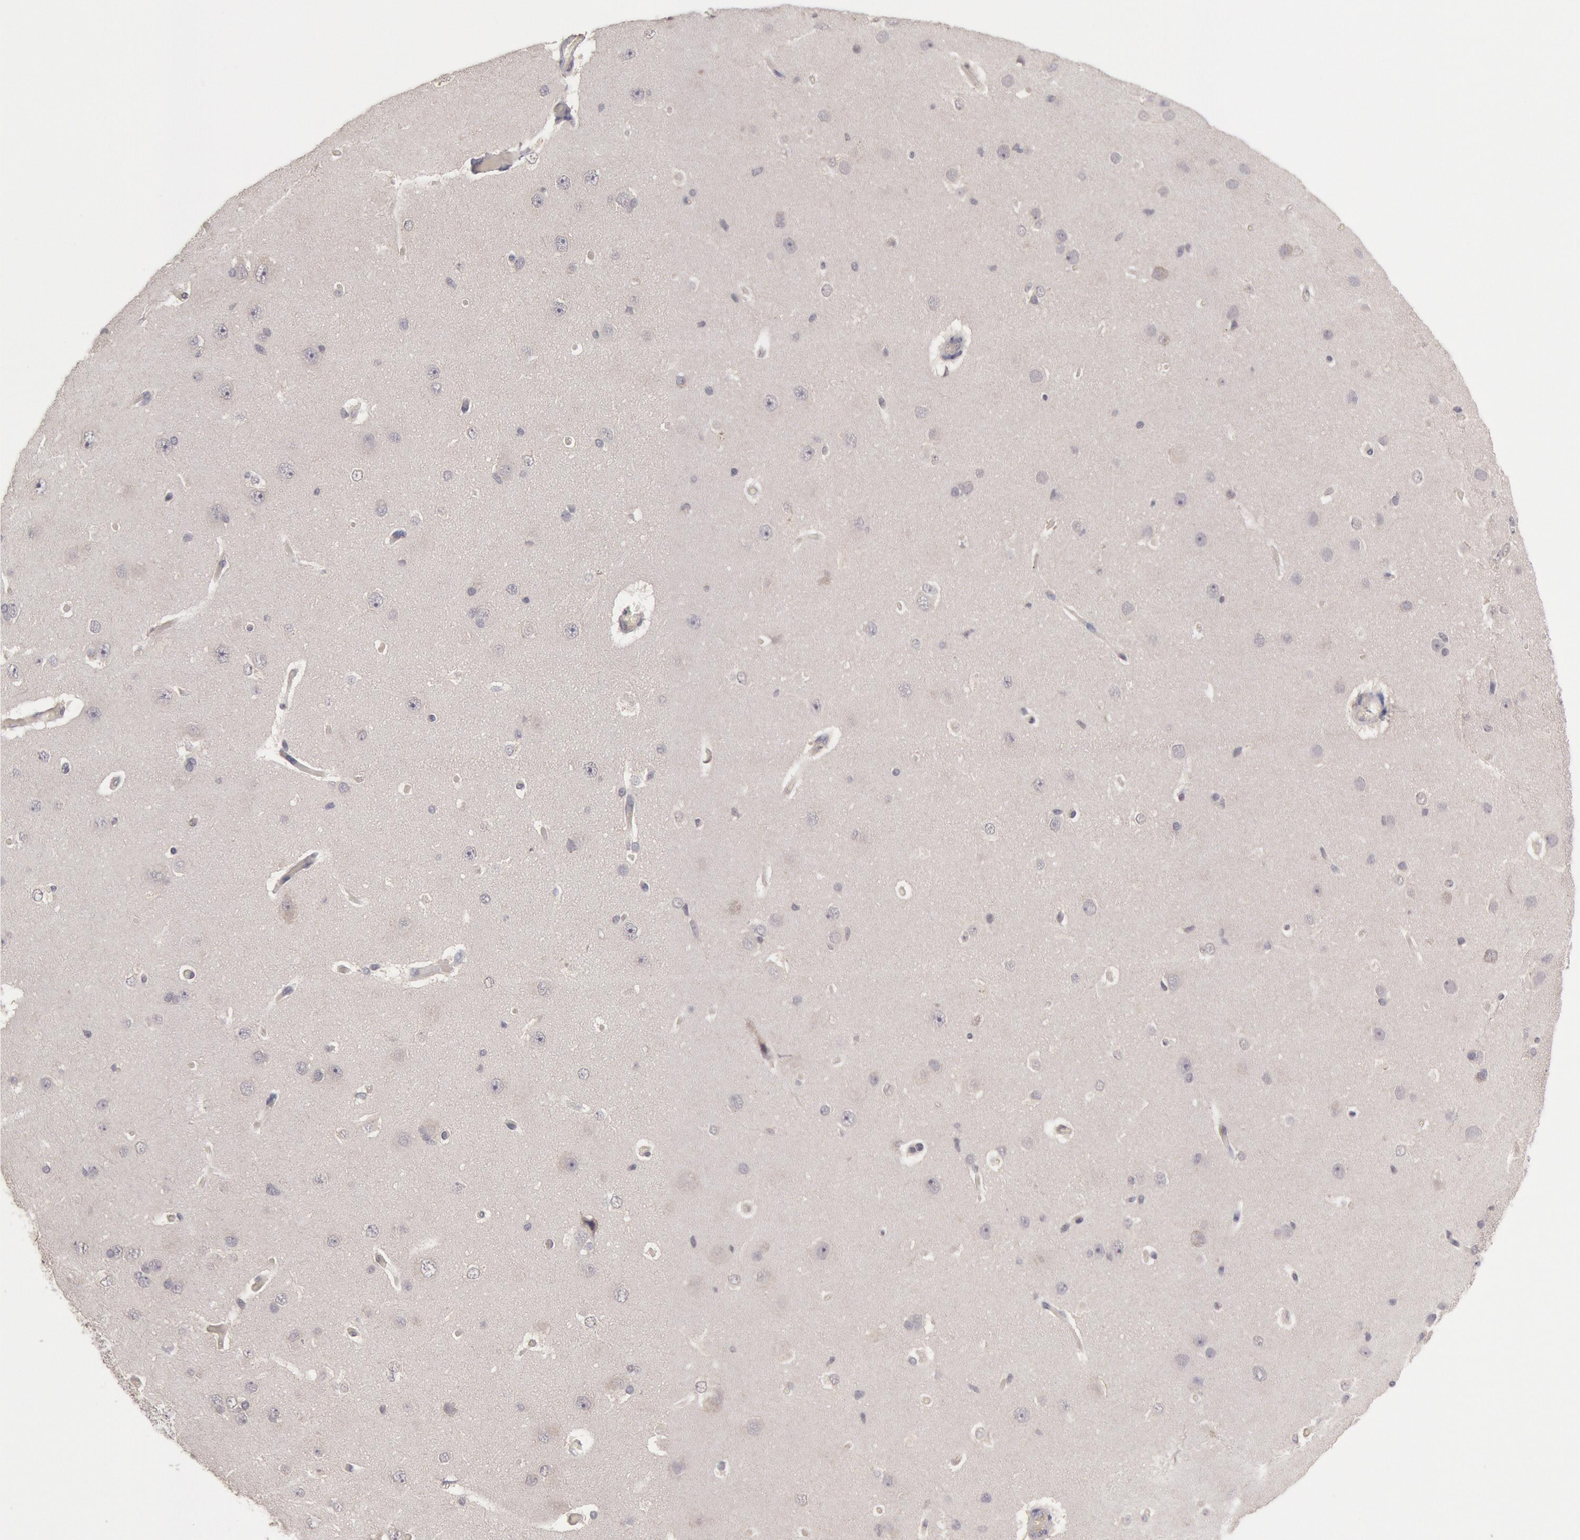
{"staining": {"intensity": "negative", "quantity": "none", "location": "none"}, "tissue": "cerebral cortex", "cell_type": "Endothelial cells", "image_type": "normal", "snomed": [{"axis": "morphology", "description": "Normal tissue, NOS"}, {"axis": "topography", "description": "Cerebral cortex"}], "caption": "Immunohistochemistry micrograph of benign cerebral cortex: cerebral cortex stained with DAB (3,3'-diaminobenzidine) shows no significant protein expression in endothelial cells.", "gene": "ZFP36L1", "patient": {"sex": "female", "age": 45}}